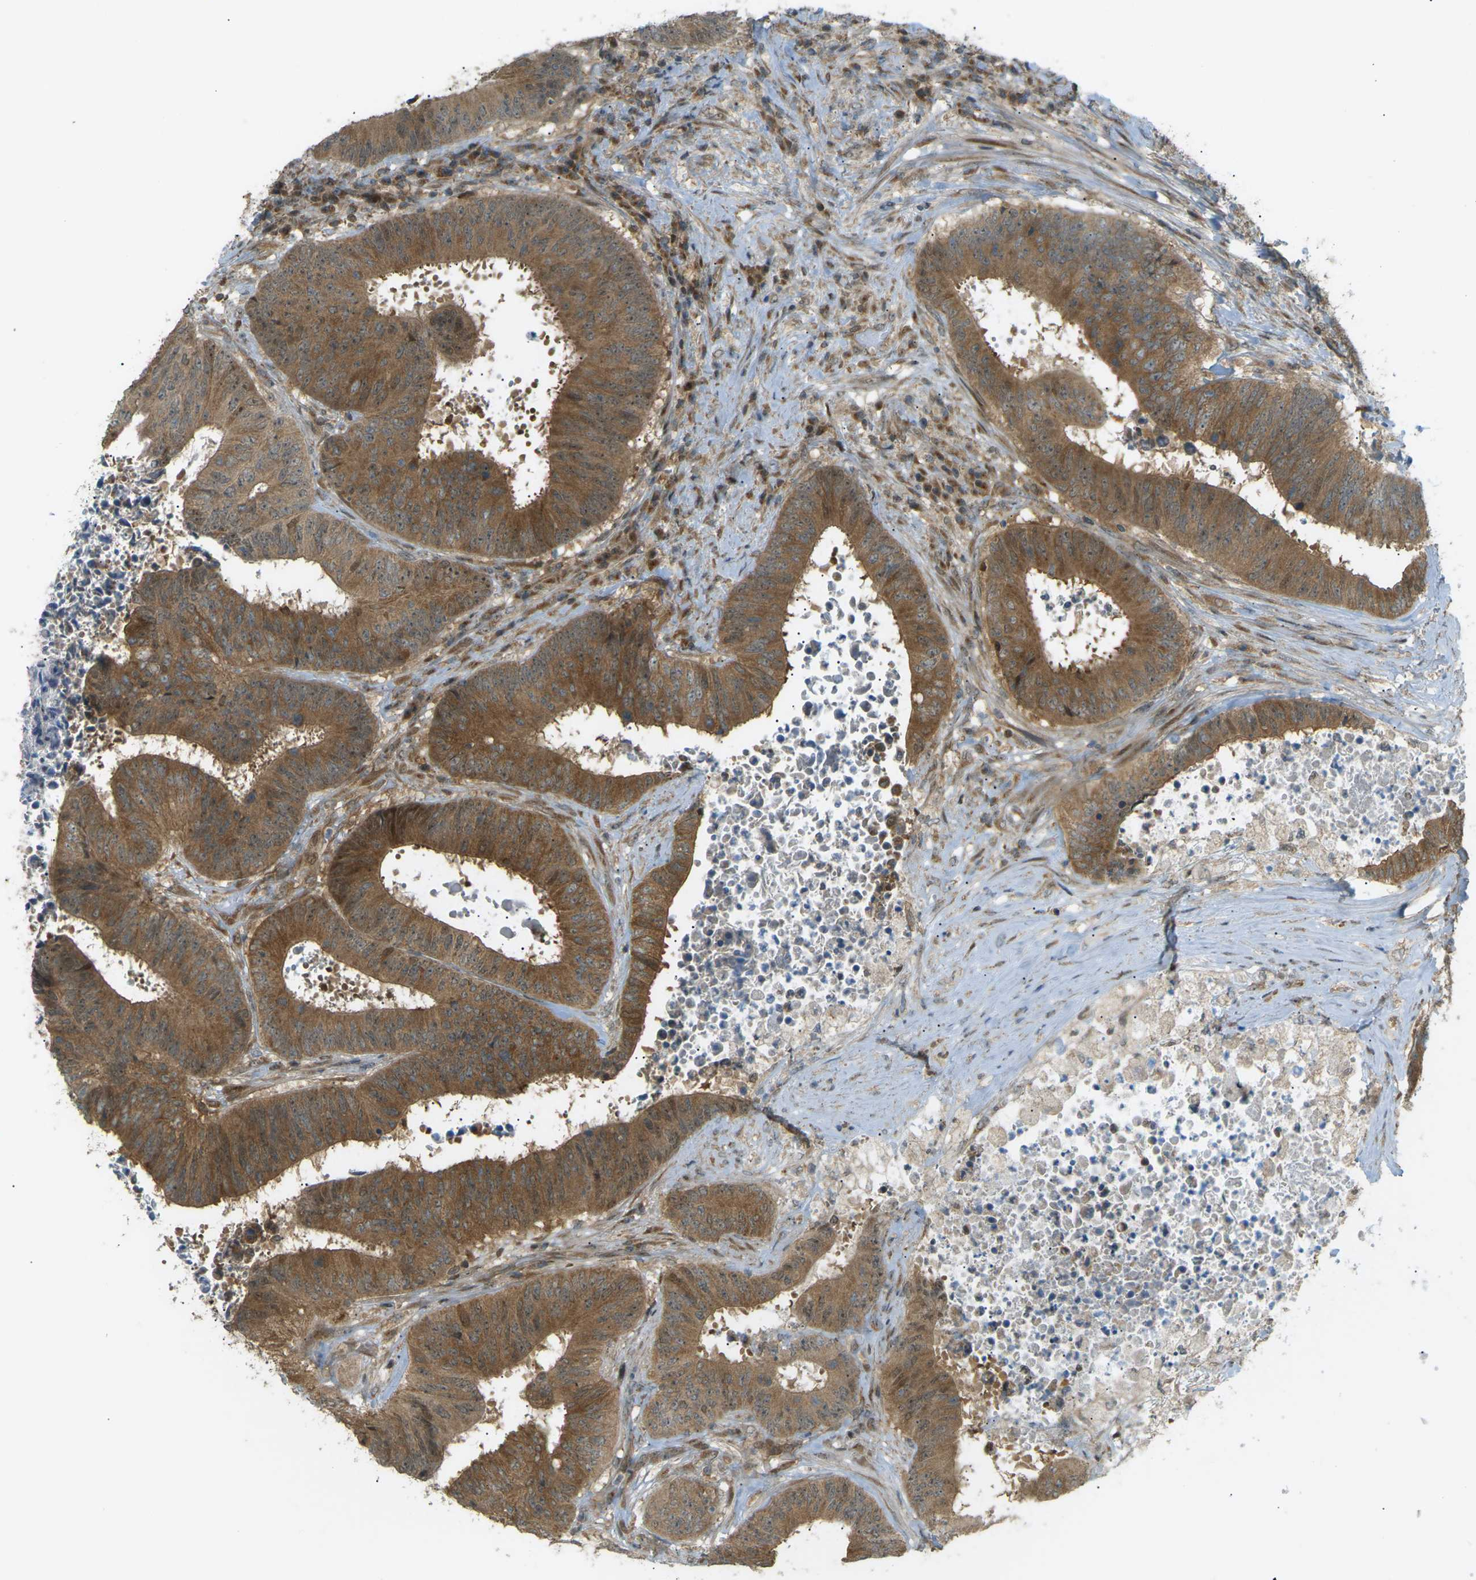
{"staining": {"intensity": "moderate", "quantity": ">75%", "location": "cytoplasmic/membranous"}, "tissue": "colorectal cancer", "cell_type": "Tumor cells", "image_type": "cancer", "snomed": [{"axis": "morphology", "description": "Adenocarcinoma, NOS"}, {"axis": "topography", "description": "Rectum"}], "caption": "Colorectal adenocarcinoma stained for a protein (brown) displays moderate cytoplasmic/membranous positive positivity in about >75% of tumor cells.", "gene": "CCDC186", "patient": {"sex": "male", "age": 72}}